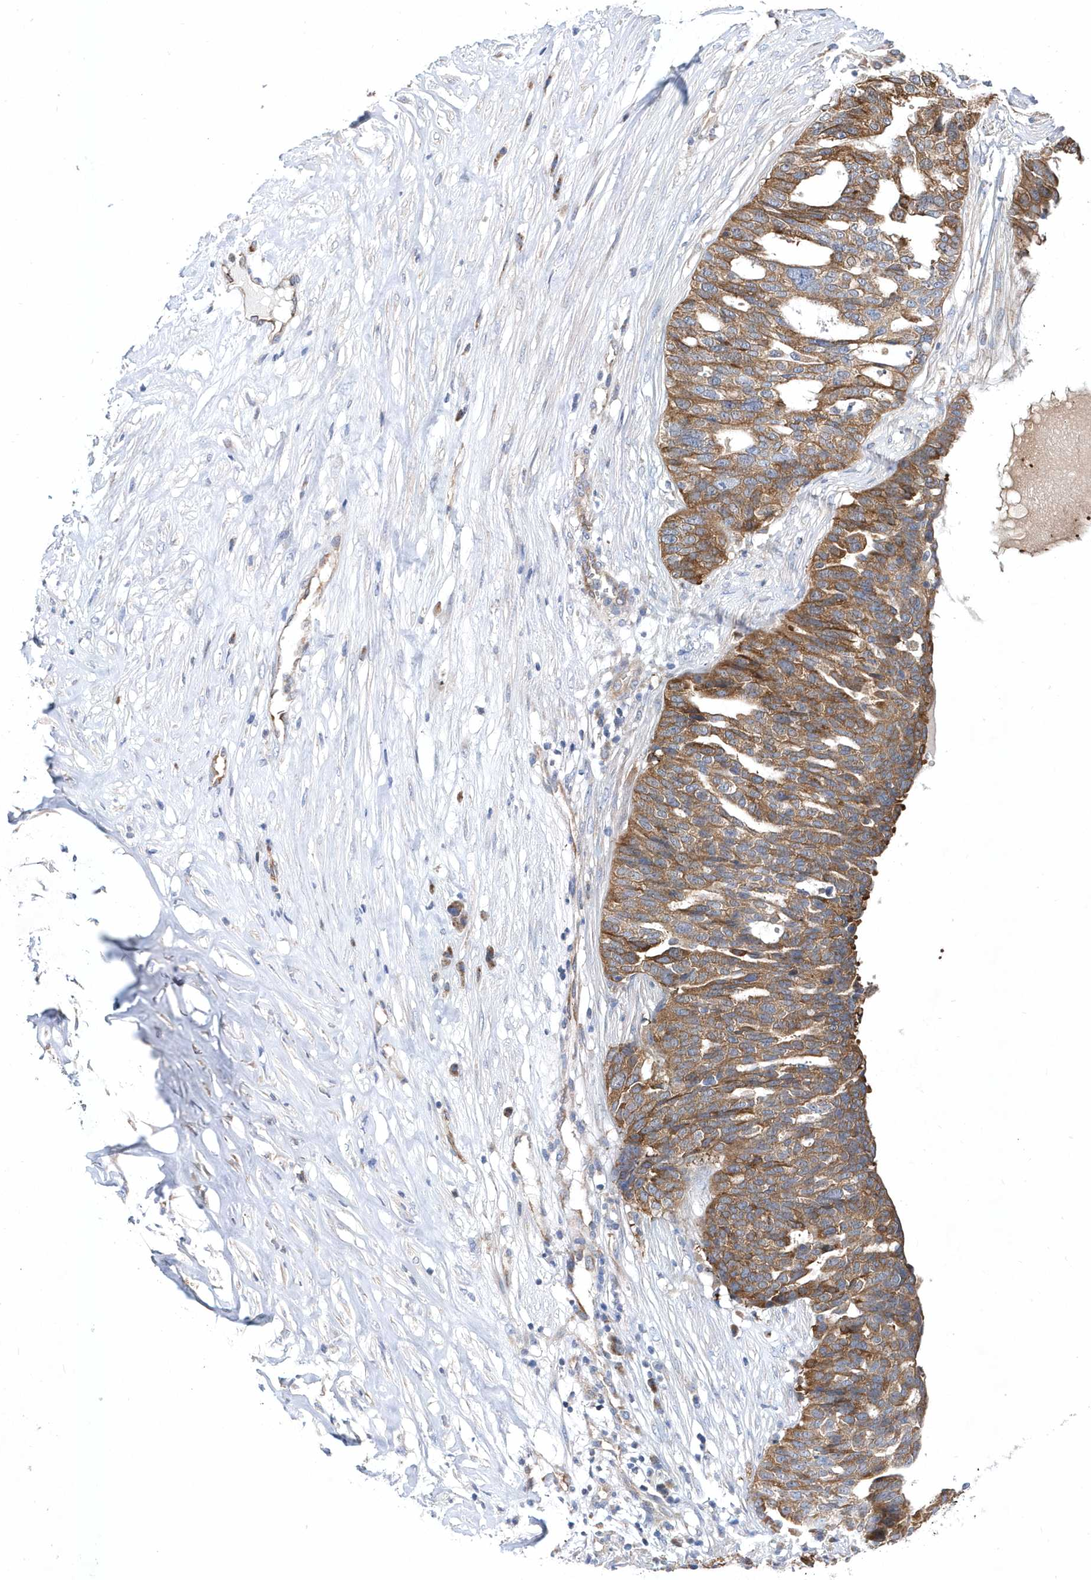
{"staining": {"intensity": "moderate", "quantity": ">75%", "location": "cytoplasmic/membranous"}, "tissue": "ovarian cancer", "cell_type": "Tumor cells", "image_type": "cancer", "snomed": [{"axis": "morphology", "description": "Cystadenocarcinoma, serous, NOS"}, {"axis": "topography", "description": "Ovary"}], "caption": "The photomicrograph shows staining of ovarian cancer, revealing moderate cytoplasmic/membranous protein expression (brown color) within tumor cells.", "gene": "JKAMP", "patient": {"sex": "female", "age": 59}}